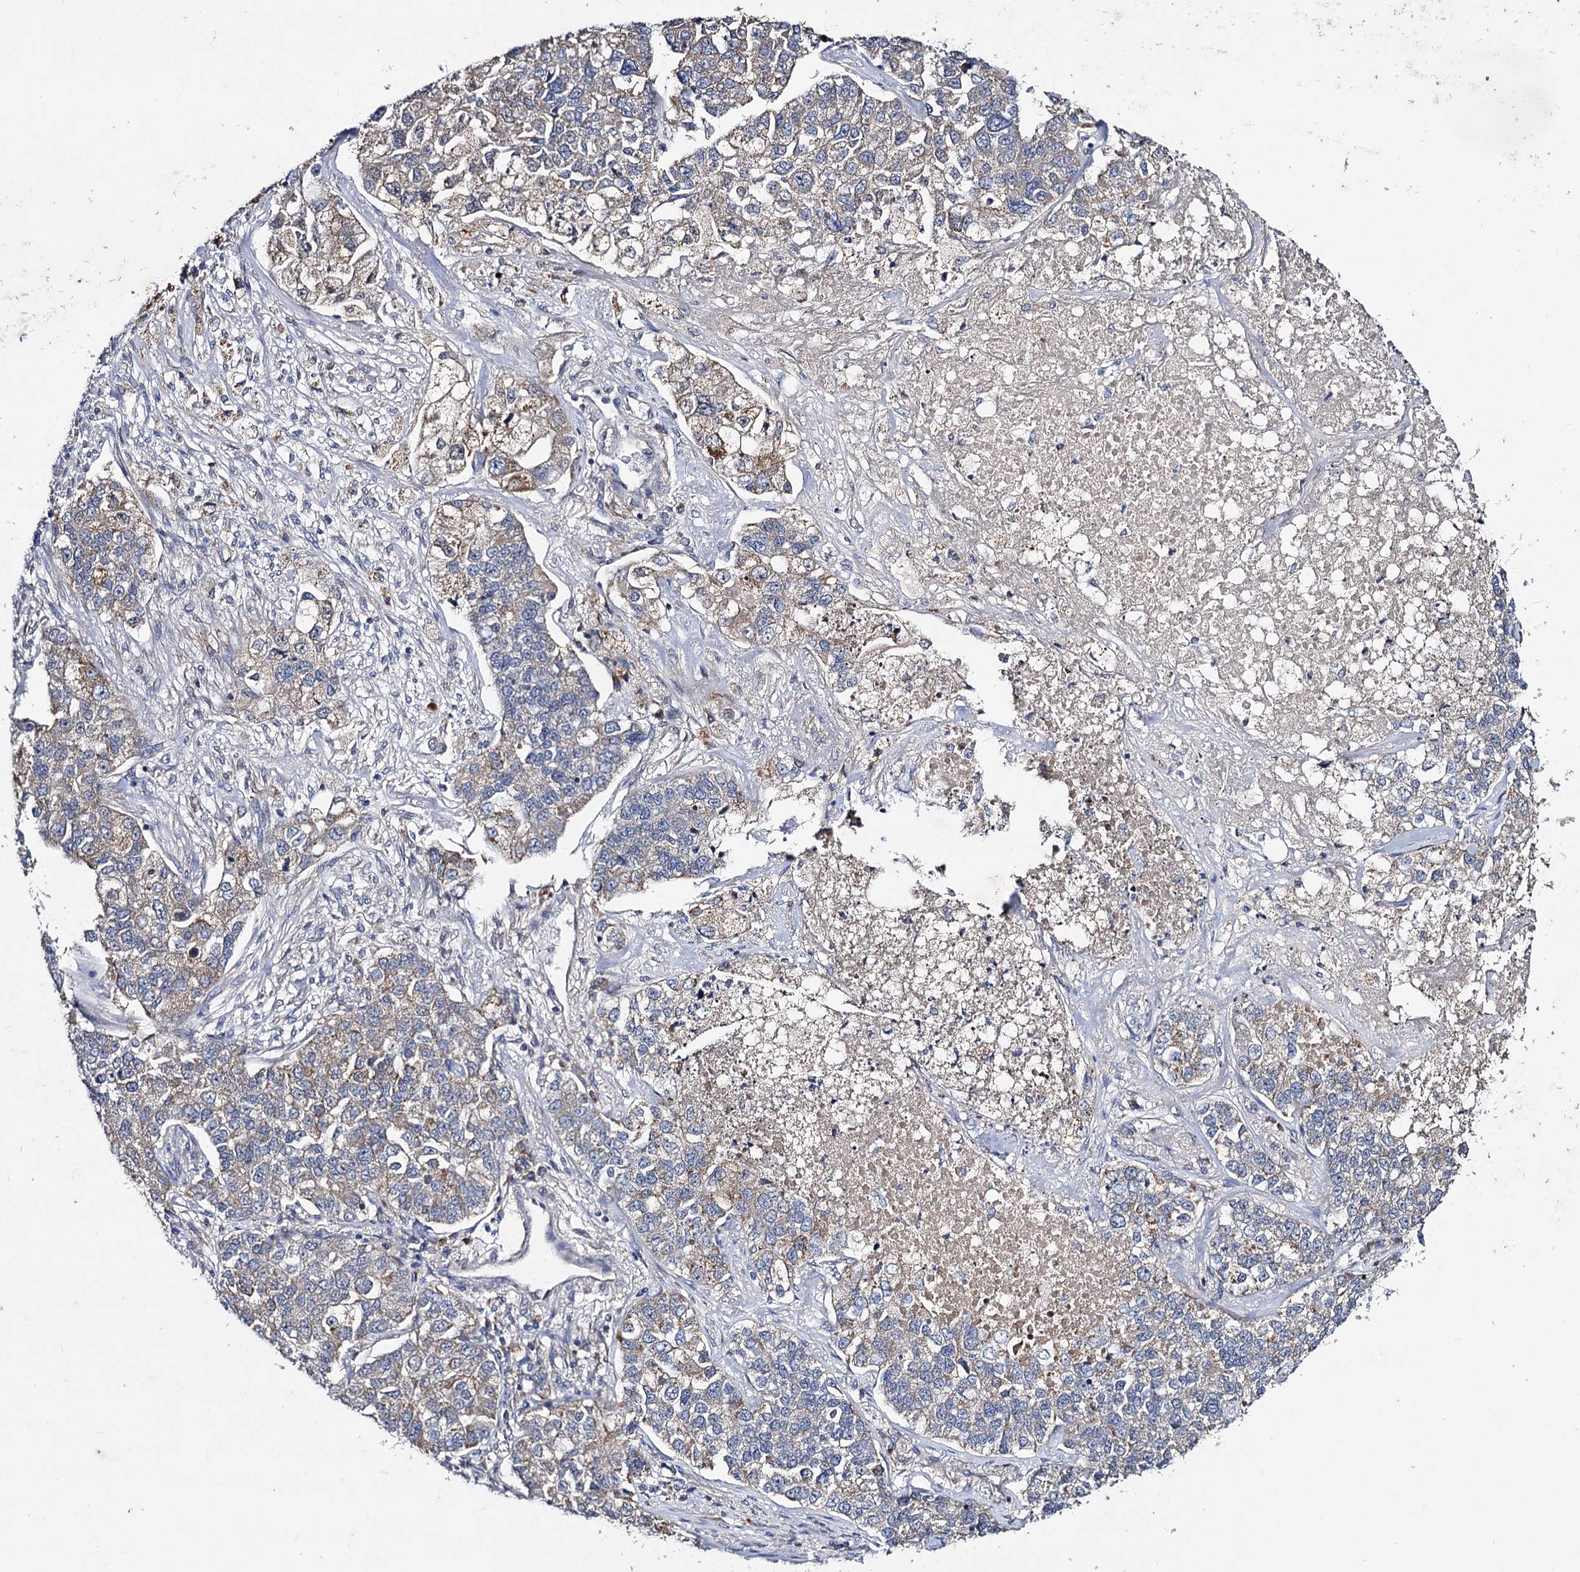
{"staining": {"intensity": "weak", "quantity": "<25%", "location": "cytoplasmic/membranous"}, "tissue": "lung cancer", "cell_type": "Tumor cells", "image_type": "cancer", "snomed": [{"axis": "morphology", "description": "Adenocarcinoma, NOS"}, {"axis": "topography", "description": "Lung"}], "caption": "Tumor cells are negative for brown protein staining in lung cancer (adenocarcinoma).", "gene": "VPS37D", "patient": {"sex": "male", "age": 49}}